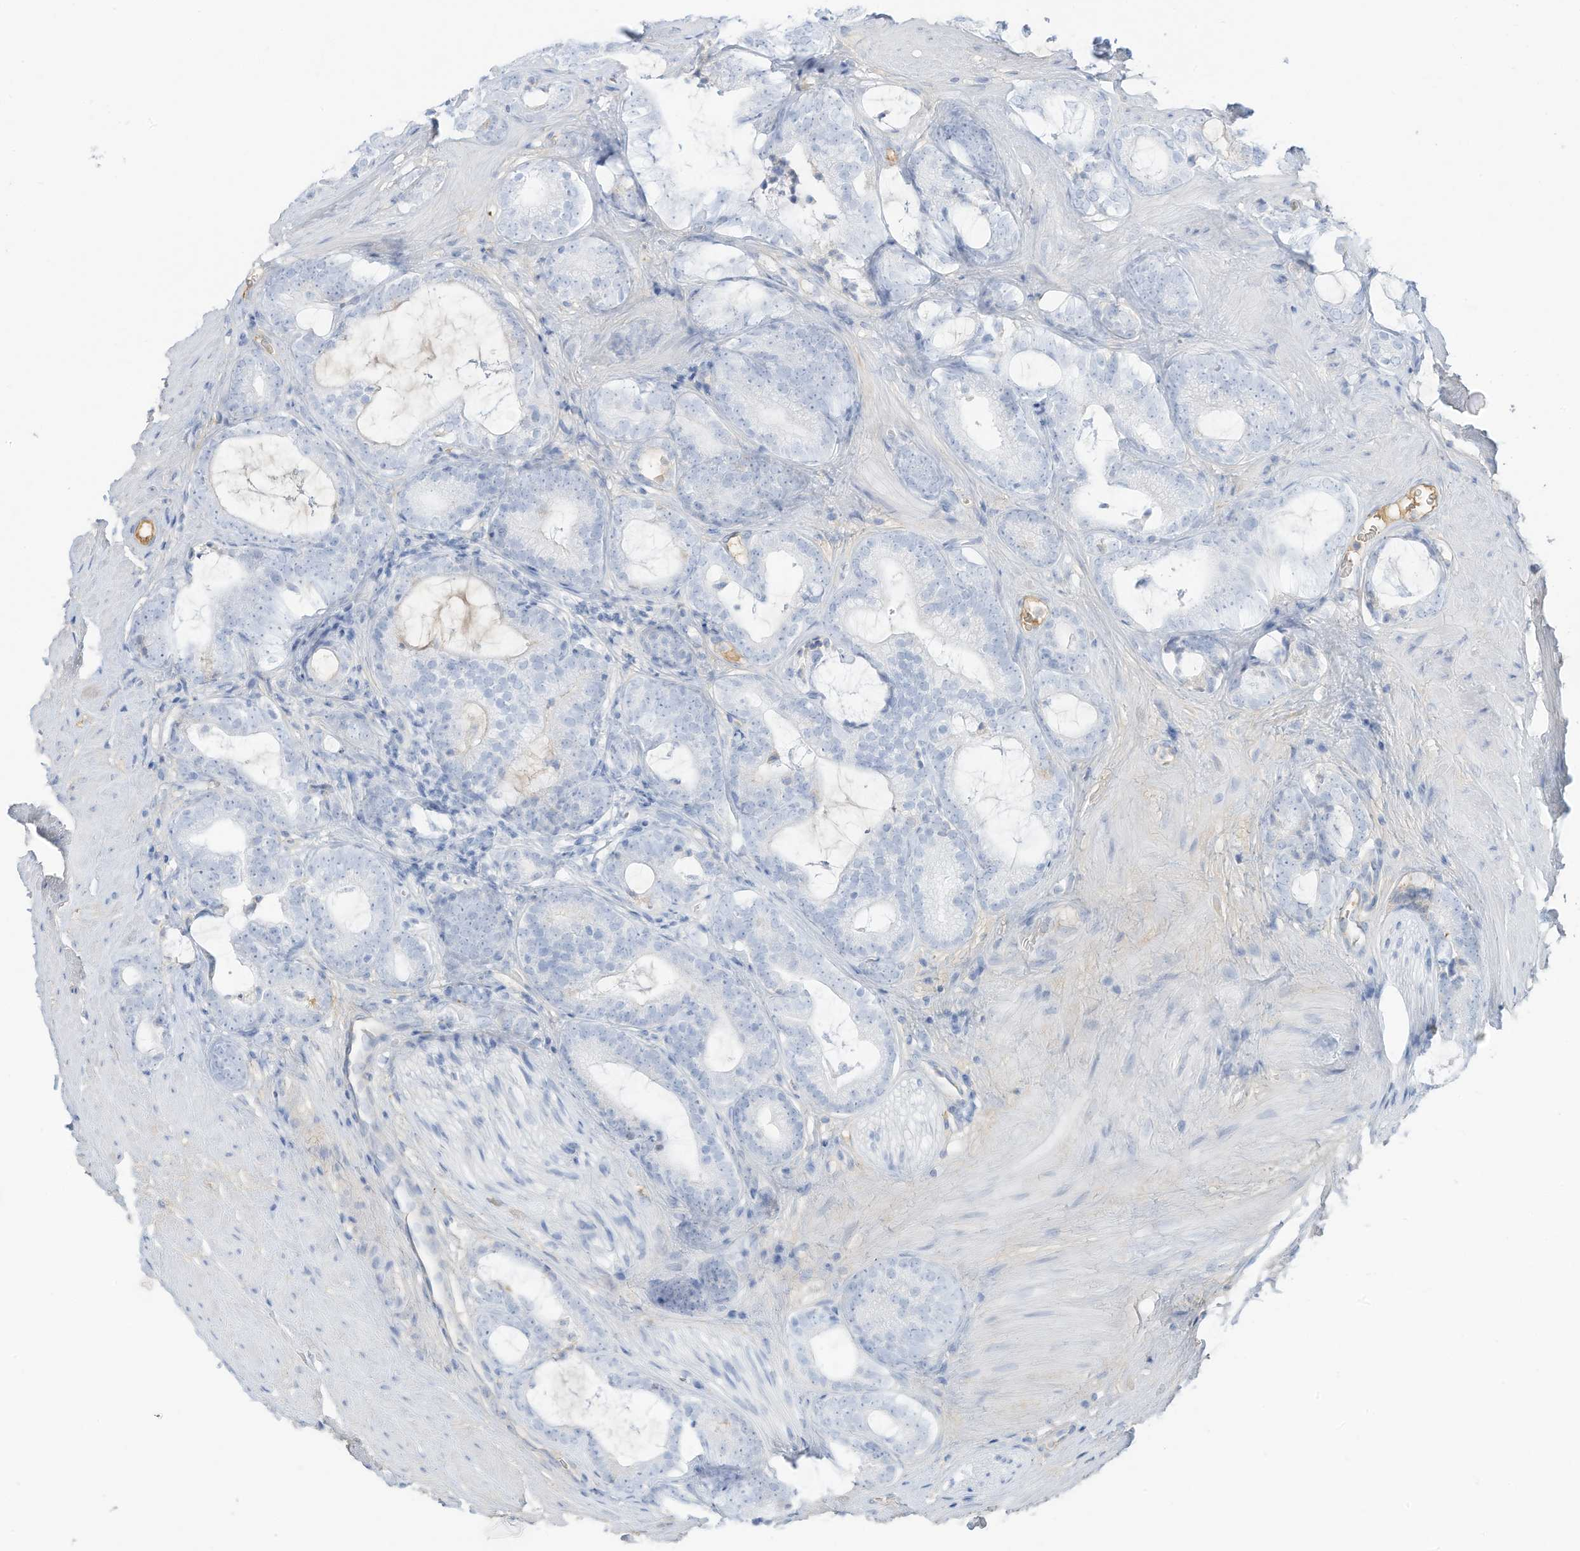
{"staining": {"intensity": "negative", "quantity": "none", "location": "none"}, "tissue": "prostate cancer", "cell_type": "Tumor cells", "image_type": "cancer", "snomed": [{"axis": "morphology", "description": "Adenocarcinoma, High grade"}, {"axis": "topography", "description": "Prostate"}], "caption": "Immunohistochemical staining of prostate cancer (high-grade adenocarcinoma) displays no significant positivity in tumor cells. (Brightfield microscopy of DAB immunohistochemistry (IHC) at high magnification).", "gene": "HSD17B13", "patient": {"sex": "male", "age": 63}}